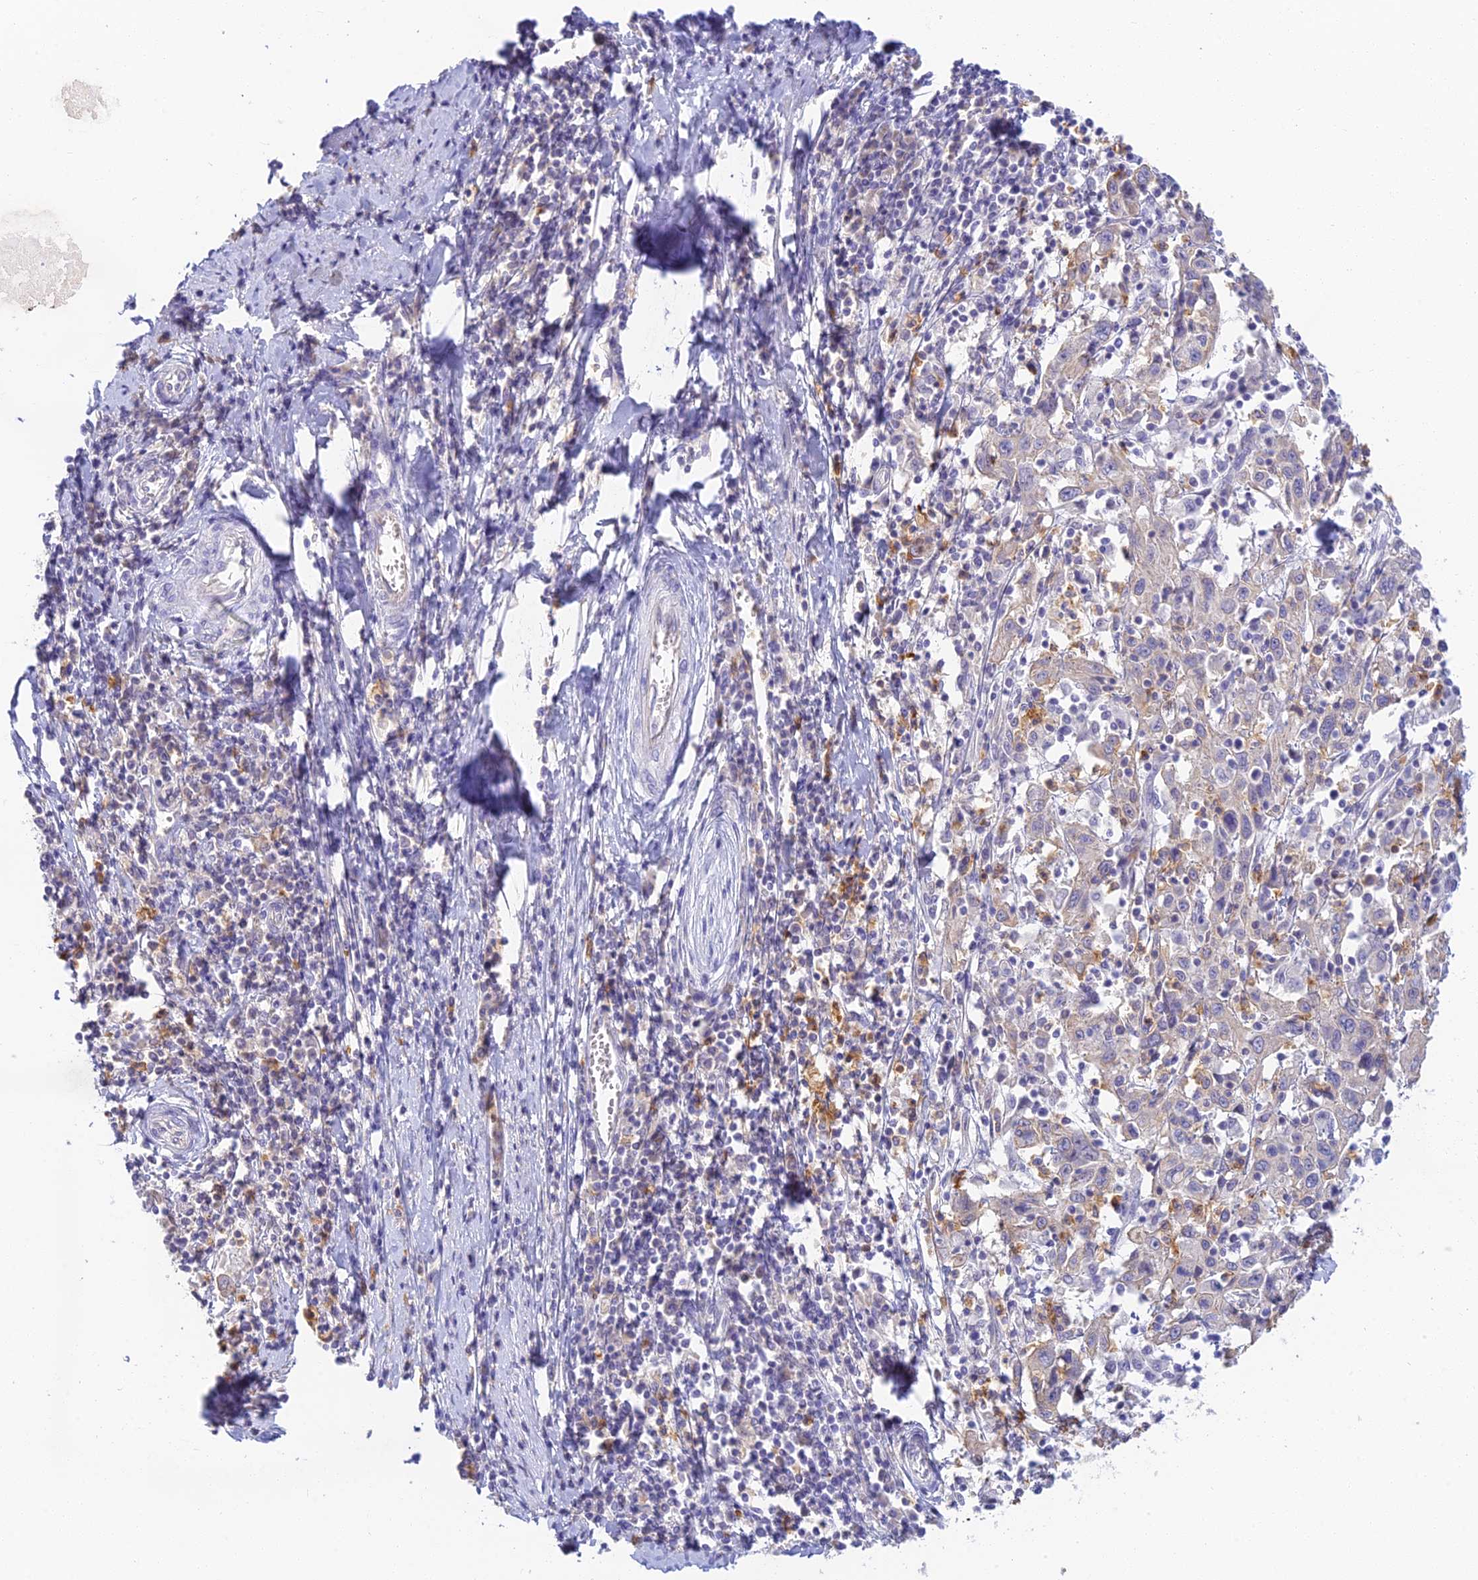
{"staining": {"intensity": "negative", "quantity": "none", "location": "none"}, "tissue": "cervical cancer", "cell_type": "Tumor cells", "image_type": "cancer", "snomed": [{"axis": "morphology", "description": "Squamous cell carcinoma, NOS"}, {"axis": "topography", "description": "Cervix"}], "caption": "High power microscopy histopathology image of an immunohistochemistry histopathology image of squamous cell carcinoma (cervical), revealing no significant positivity in tumor cells.", "gene": "INTS13", "patient": {"sex": "female", "age": 46}}